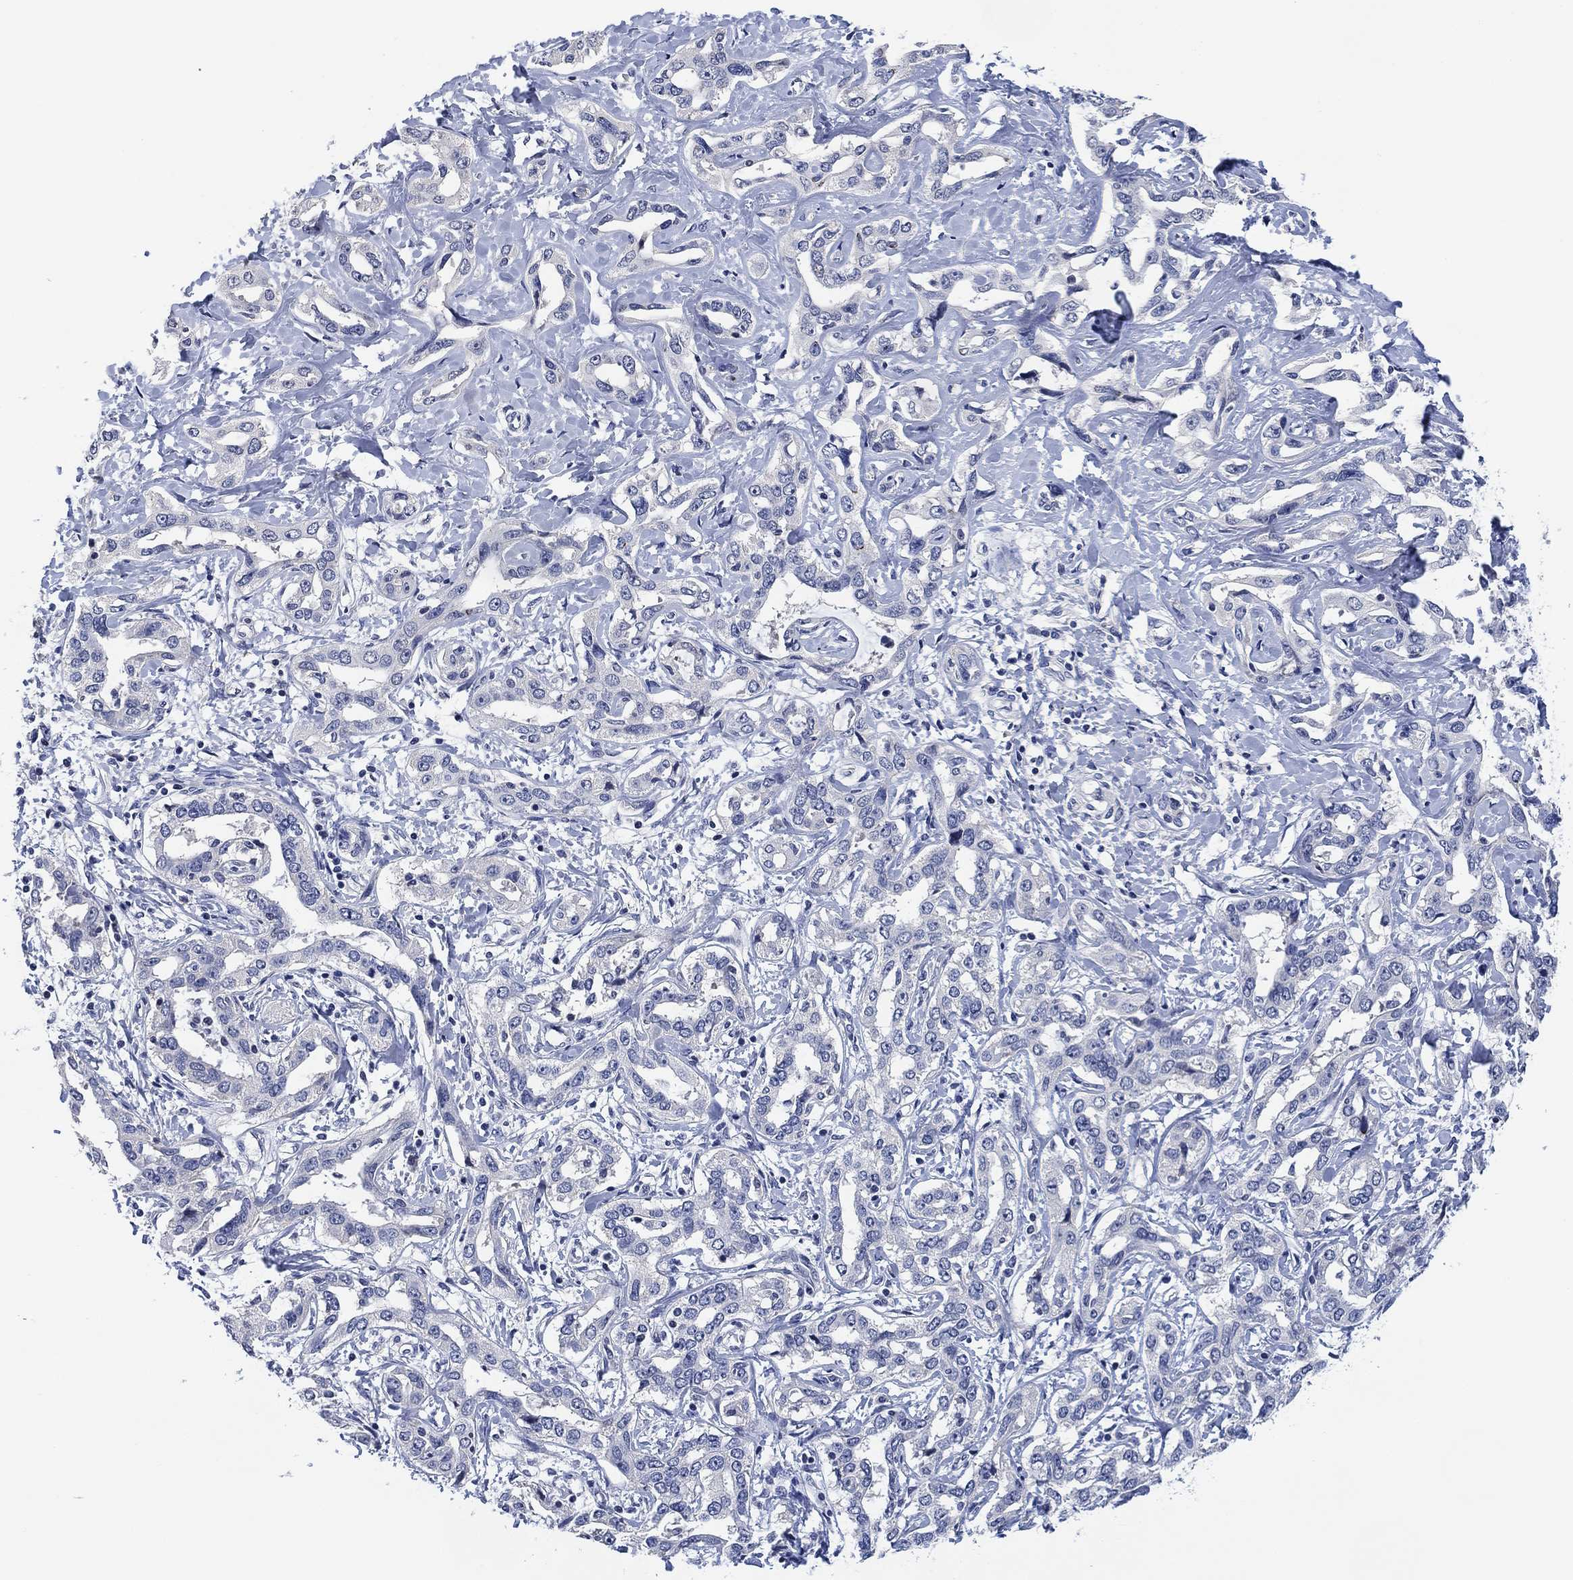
{"staining": {"intensity": "negative", "quantity": "none", "location": "none"}, "tissue": "liver cancer", "cell_type": "Tumor cells", "image_type": "cancer", "snomed": [{"axis": "morphology", "description": "Cholangiocarcinoma"}, {"axis": "topography", "description": "Liver"}], "caption": "Protein analysis of liver cancer (cholangiocarcinoma) exhibits no significant positivity in tumor cells. (DAB IHC visualized using brightfield microscopy, high magnification).", "gene": "DAZL", "patient": {"sex": "male", "age": 59}}